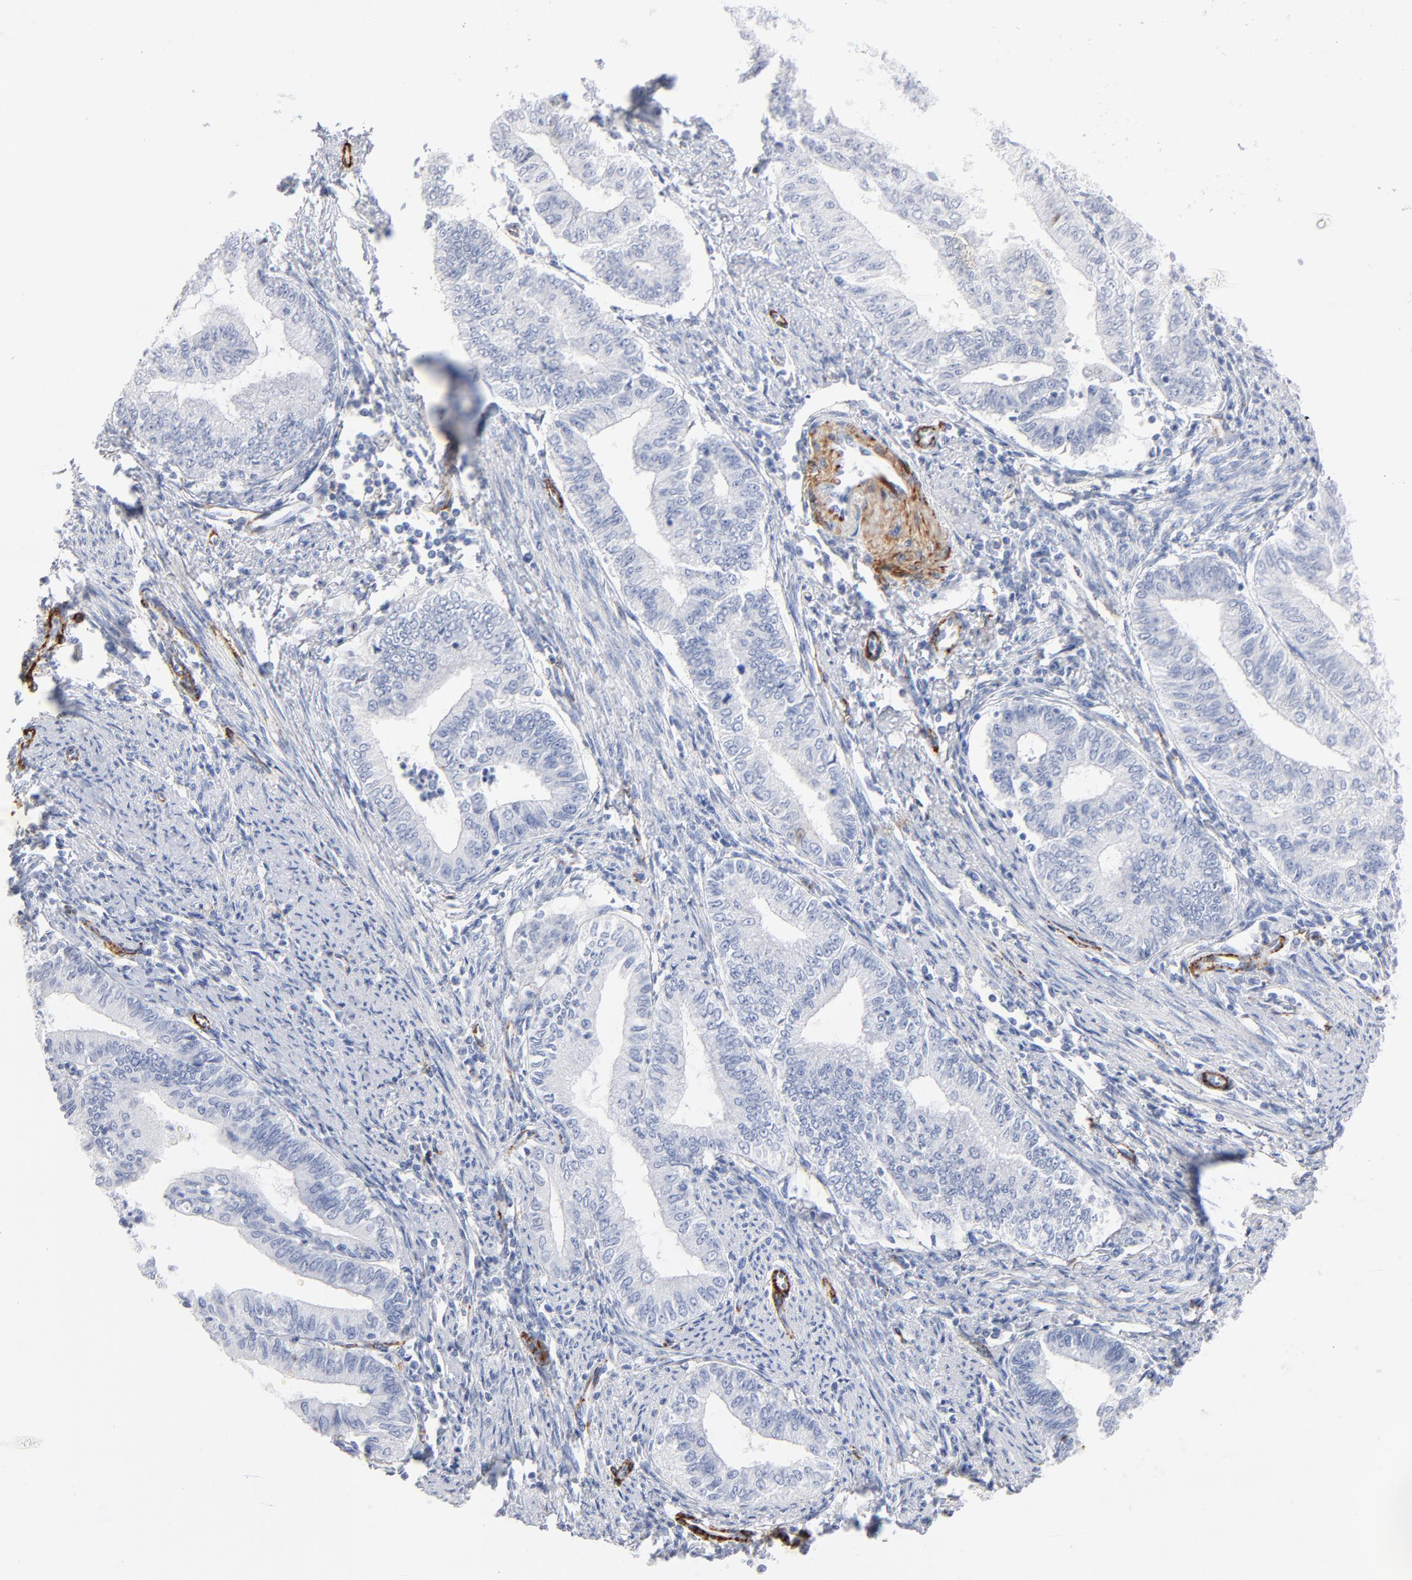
{"staining": {"intensity": "moderate", "quantity": "<25%", "location": "cytoplasmic/membranous"}, "tissue": "endometrial cancer", "cell_type": "Tumor cells", "image_type": "cancer", "snomed": [{"axis": "morphology", "description": "Adenocarcinoma, NOS"}, {"axis": "topography", "description": "Endometrium"}], "caption": "Adenocarcinoma (endometrial) stained for a protein demonstrates moderate cytoplasmic/membranous positivity in tumor cells.", "gene": "AGTR1", "patient": {"sex": "female", "age": 66}}